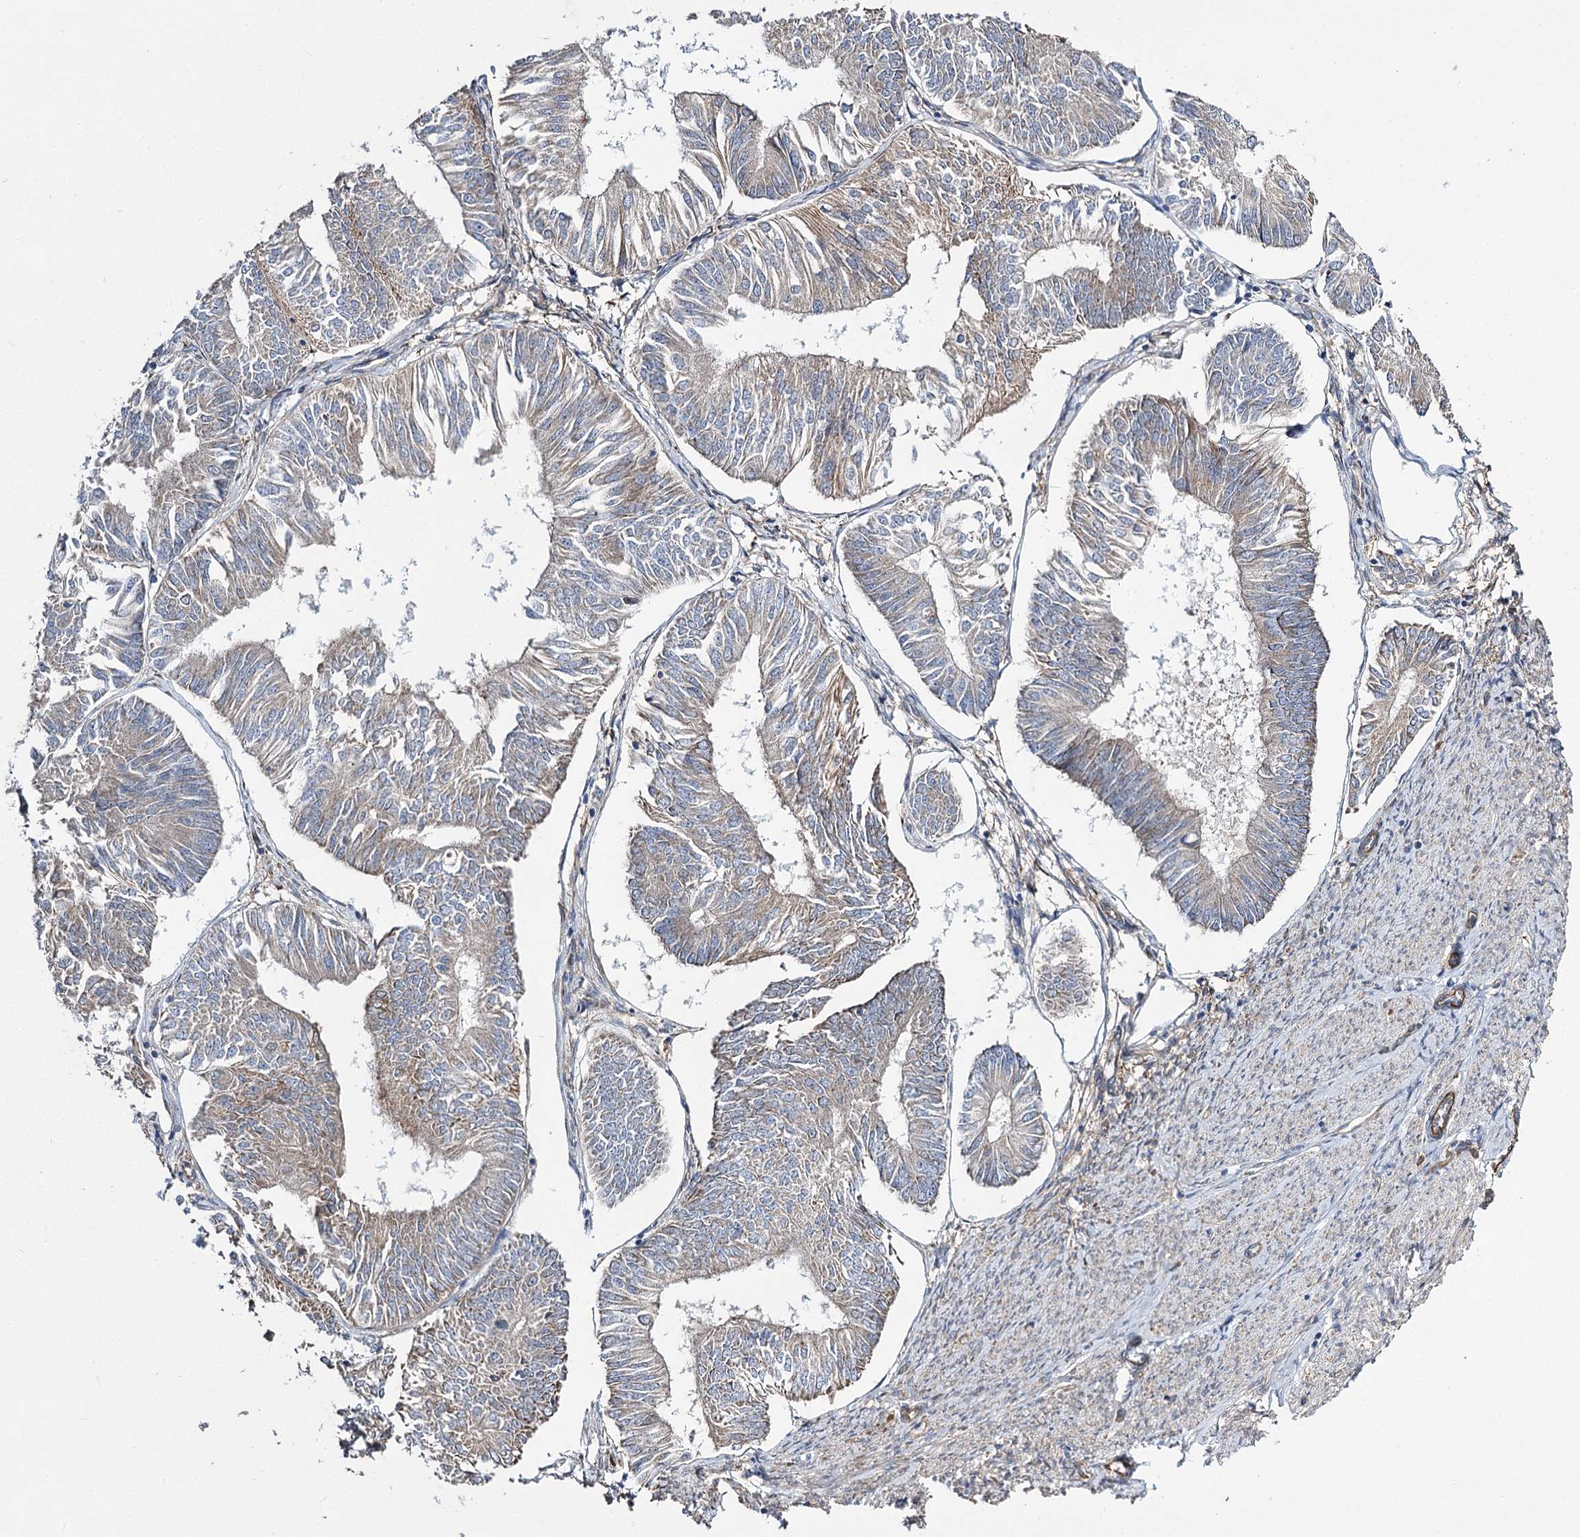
{"staining": {"intensity": "weak", "quantity": "25%-75%", "location": "cytoplasmic/membranous"}, "tissue": "endometrial cancer", "cell_type": "Tumor cells", "image_type": "cancer", "snomed": [{"axis": "morphology", "description": "Adenocarcinoma, NOS"}, {"axis": "topography", "description": "Endometrium"}], "caption": "Approximately 25%-75% of tumor cells in human endometrial adenocarcinoma show weak cytoplasmic/membranous protein expression as visualized by brown immunohistochemical staining.", "gene": "RMDN2", "patient": {"sex": "female", "age": 58}}